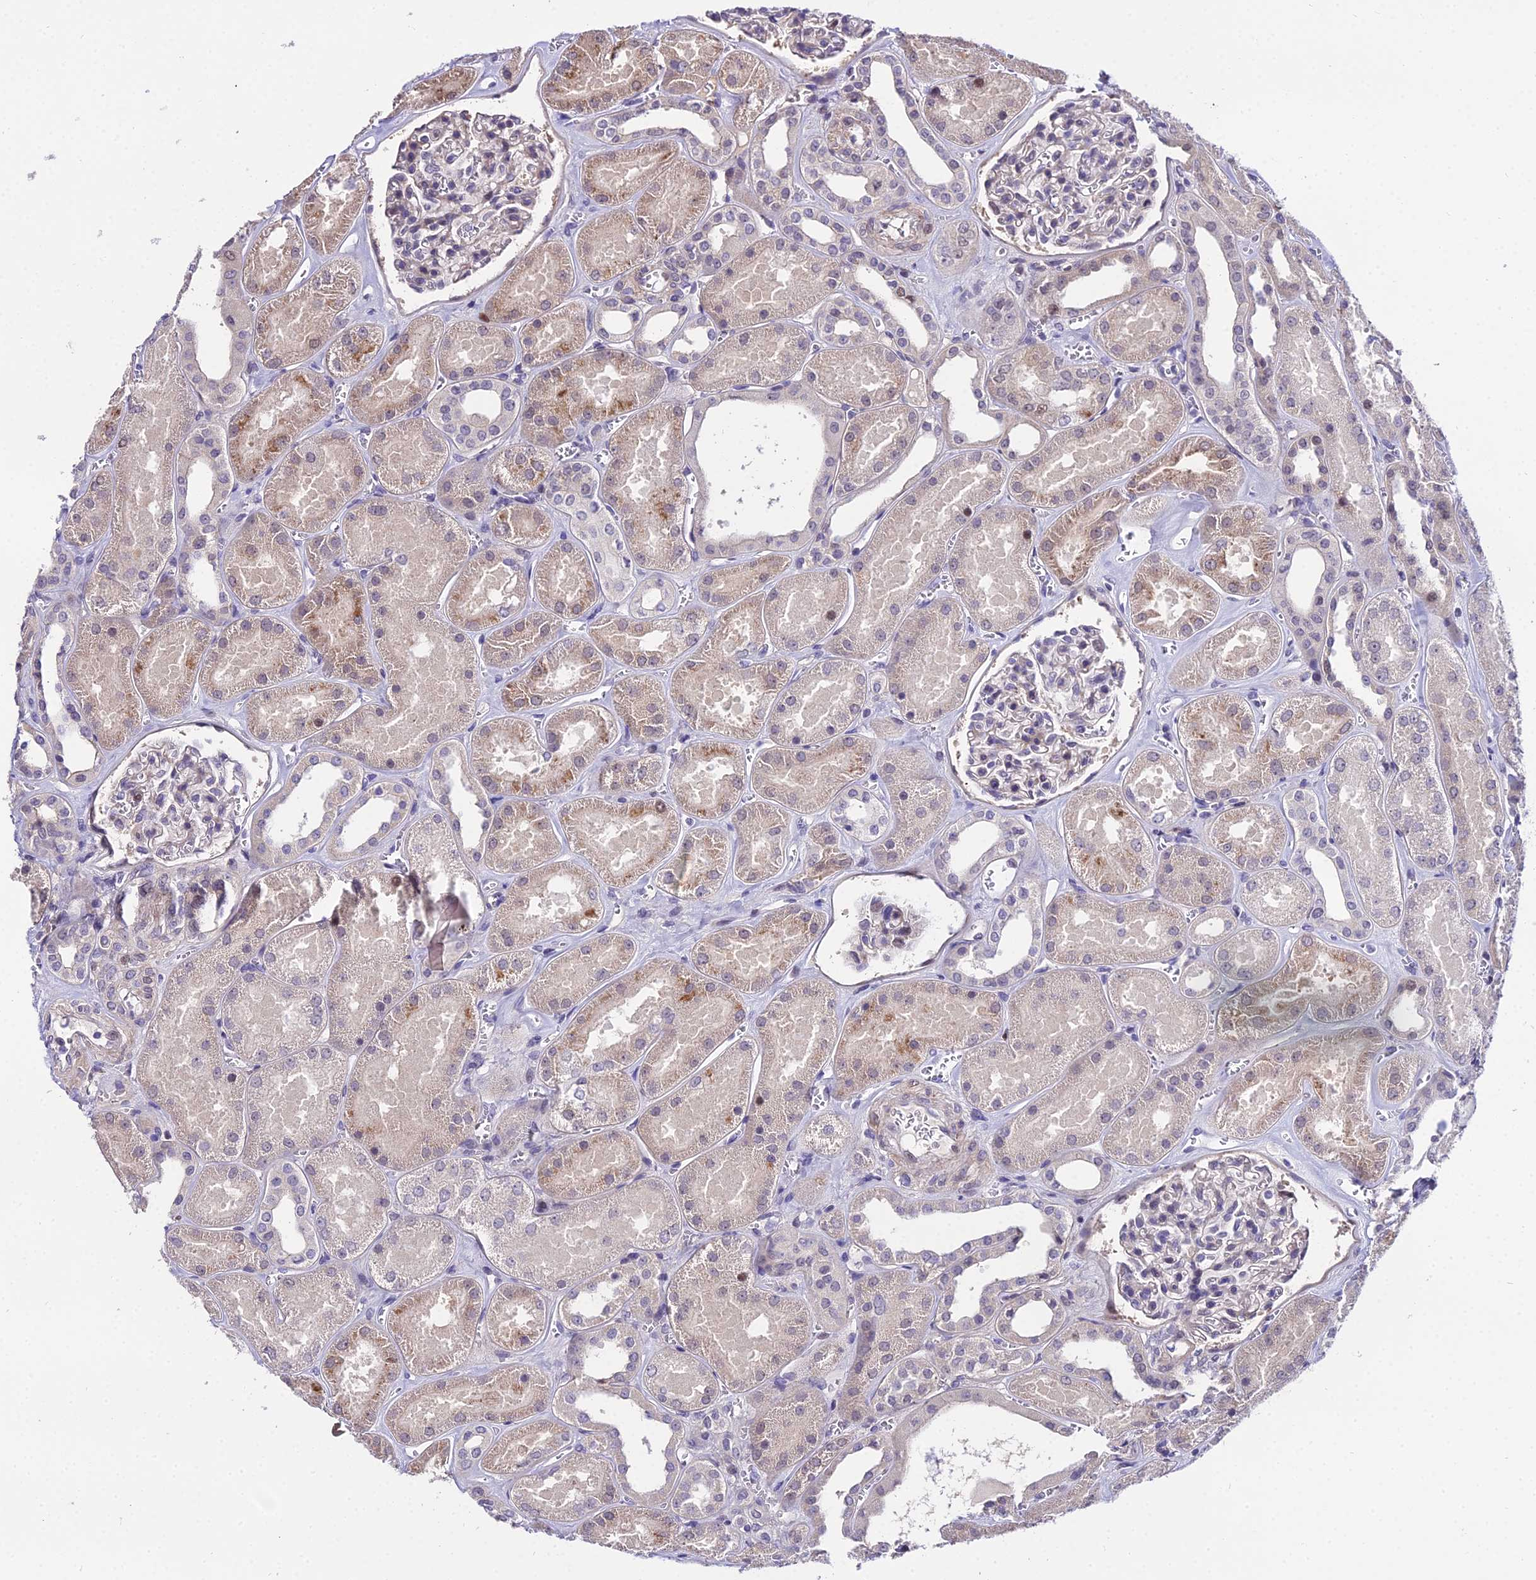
{"staining": {"intensity": "negative", "quantity": "none", "location": "none"}, "tissue": "kidney", "cell_type": "Cells in glomeruli", "image_type": "normal", "snomed": [{"axis": "morphology", "description": "Normal tissue, NOS"}, {"axis": "morphology", "description": "Adenocarcinoma, NOS"}, {"axis": "topography", "description": "Kidney"}], "caption": "This is an immunohistochemistry image of unremarkable human kidney. There is no staining in cells in glomeruli.", "gene": "TRIML2", "patient": {"sex": "female", "age": 68}}